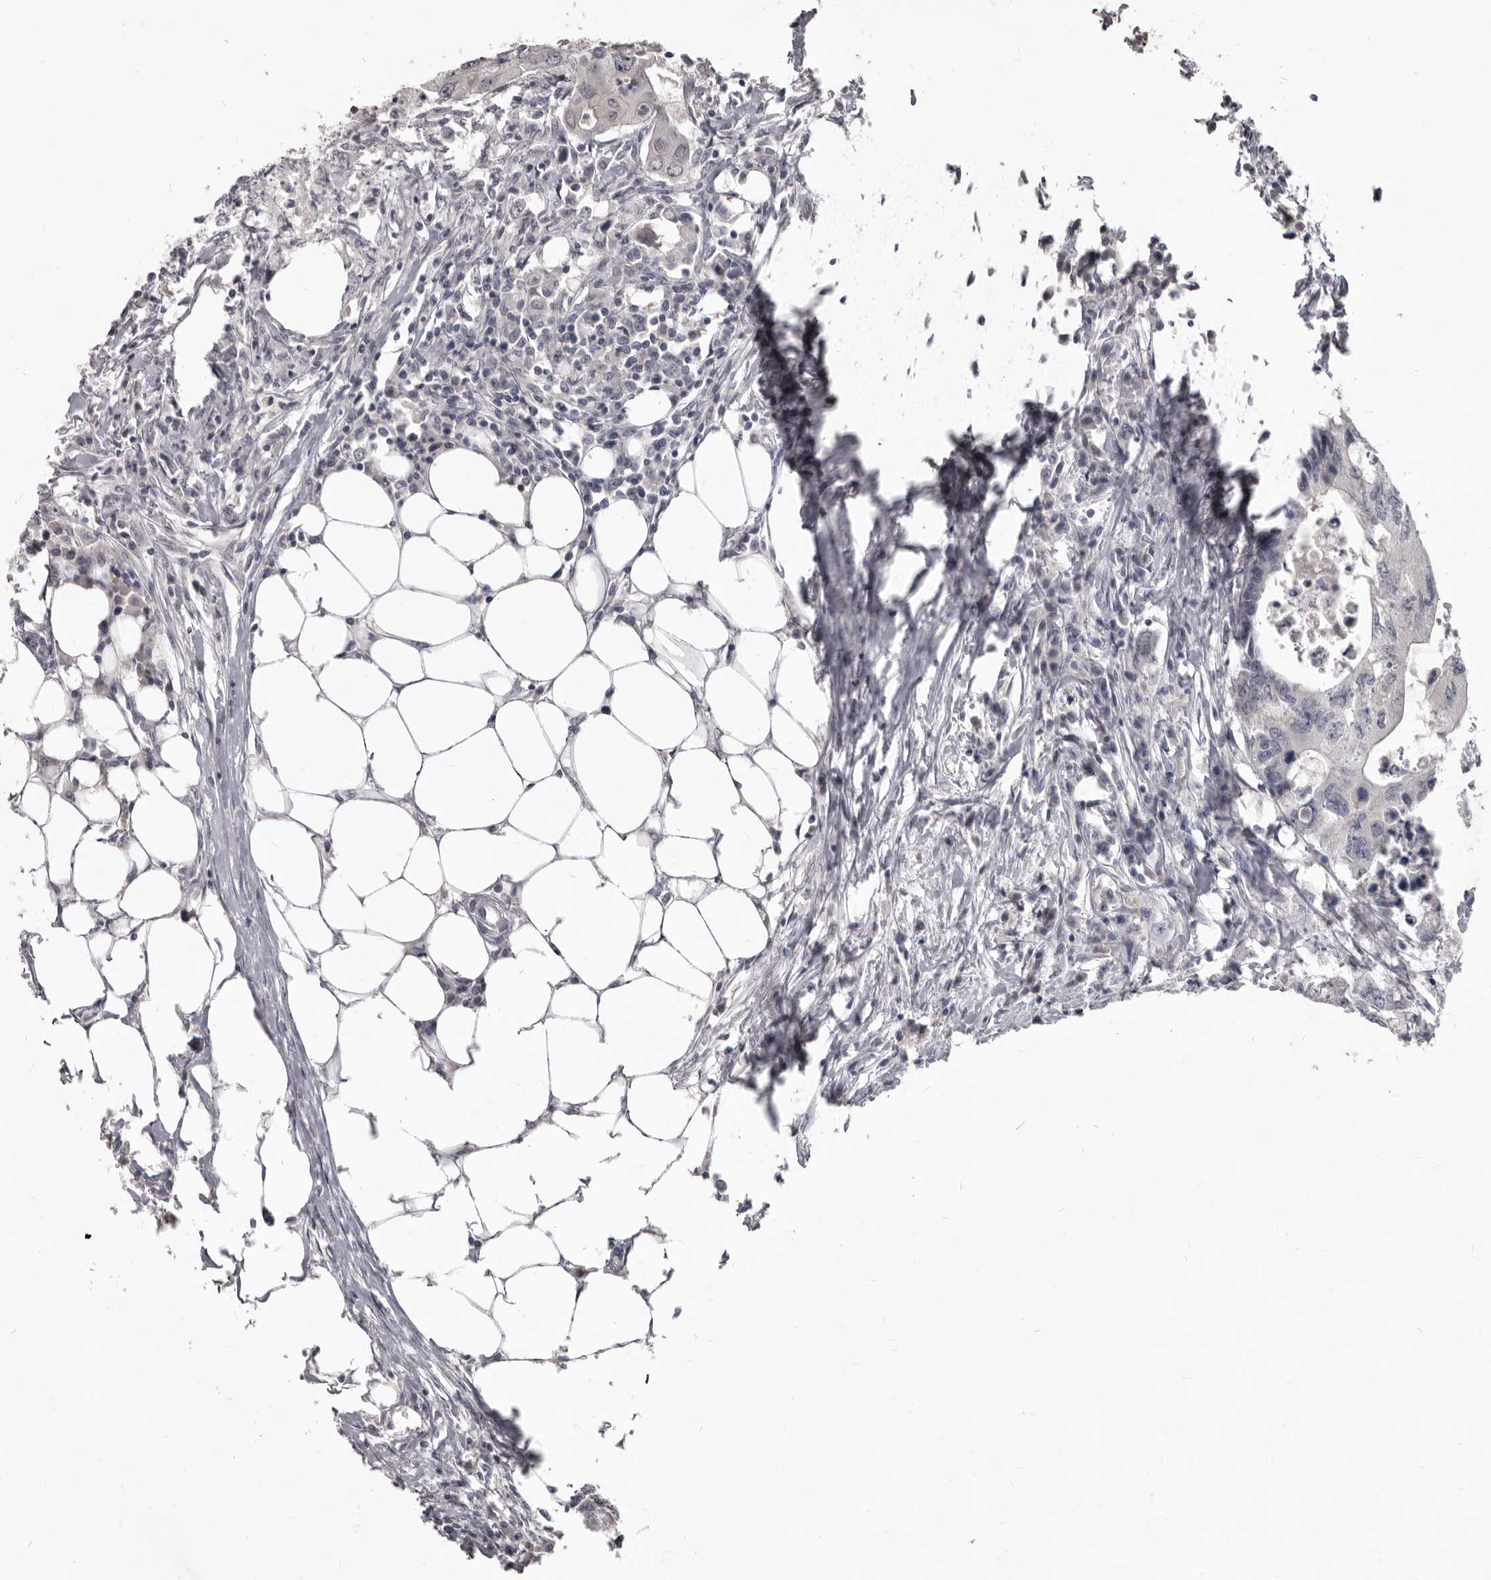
{"staining": {"intensity": "negative", "quantity": "none", "location": "none"}, "tissue": "colorectal cancer", "cell_type": "Tumor cells", "image_type": "cancer", "snomed": [{"axis": "morphology", "description": "Adenocarcinoma, NOS"}, {"axis": "topography", "description": "Colon"}], "caption": "This photomicrograph is of colorectal adenocarcinoma stained with IHC to label a protein in brown with the nuclei are counter-stained blue. There is no positivity in tumor cells.", "gene": "SULT1E1", "patient": {"sex": "male", "age": 71}}